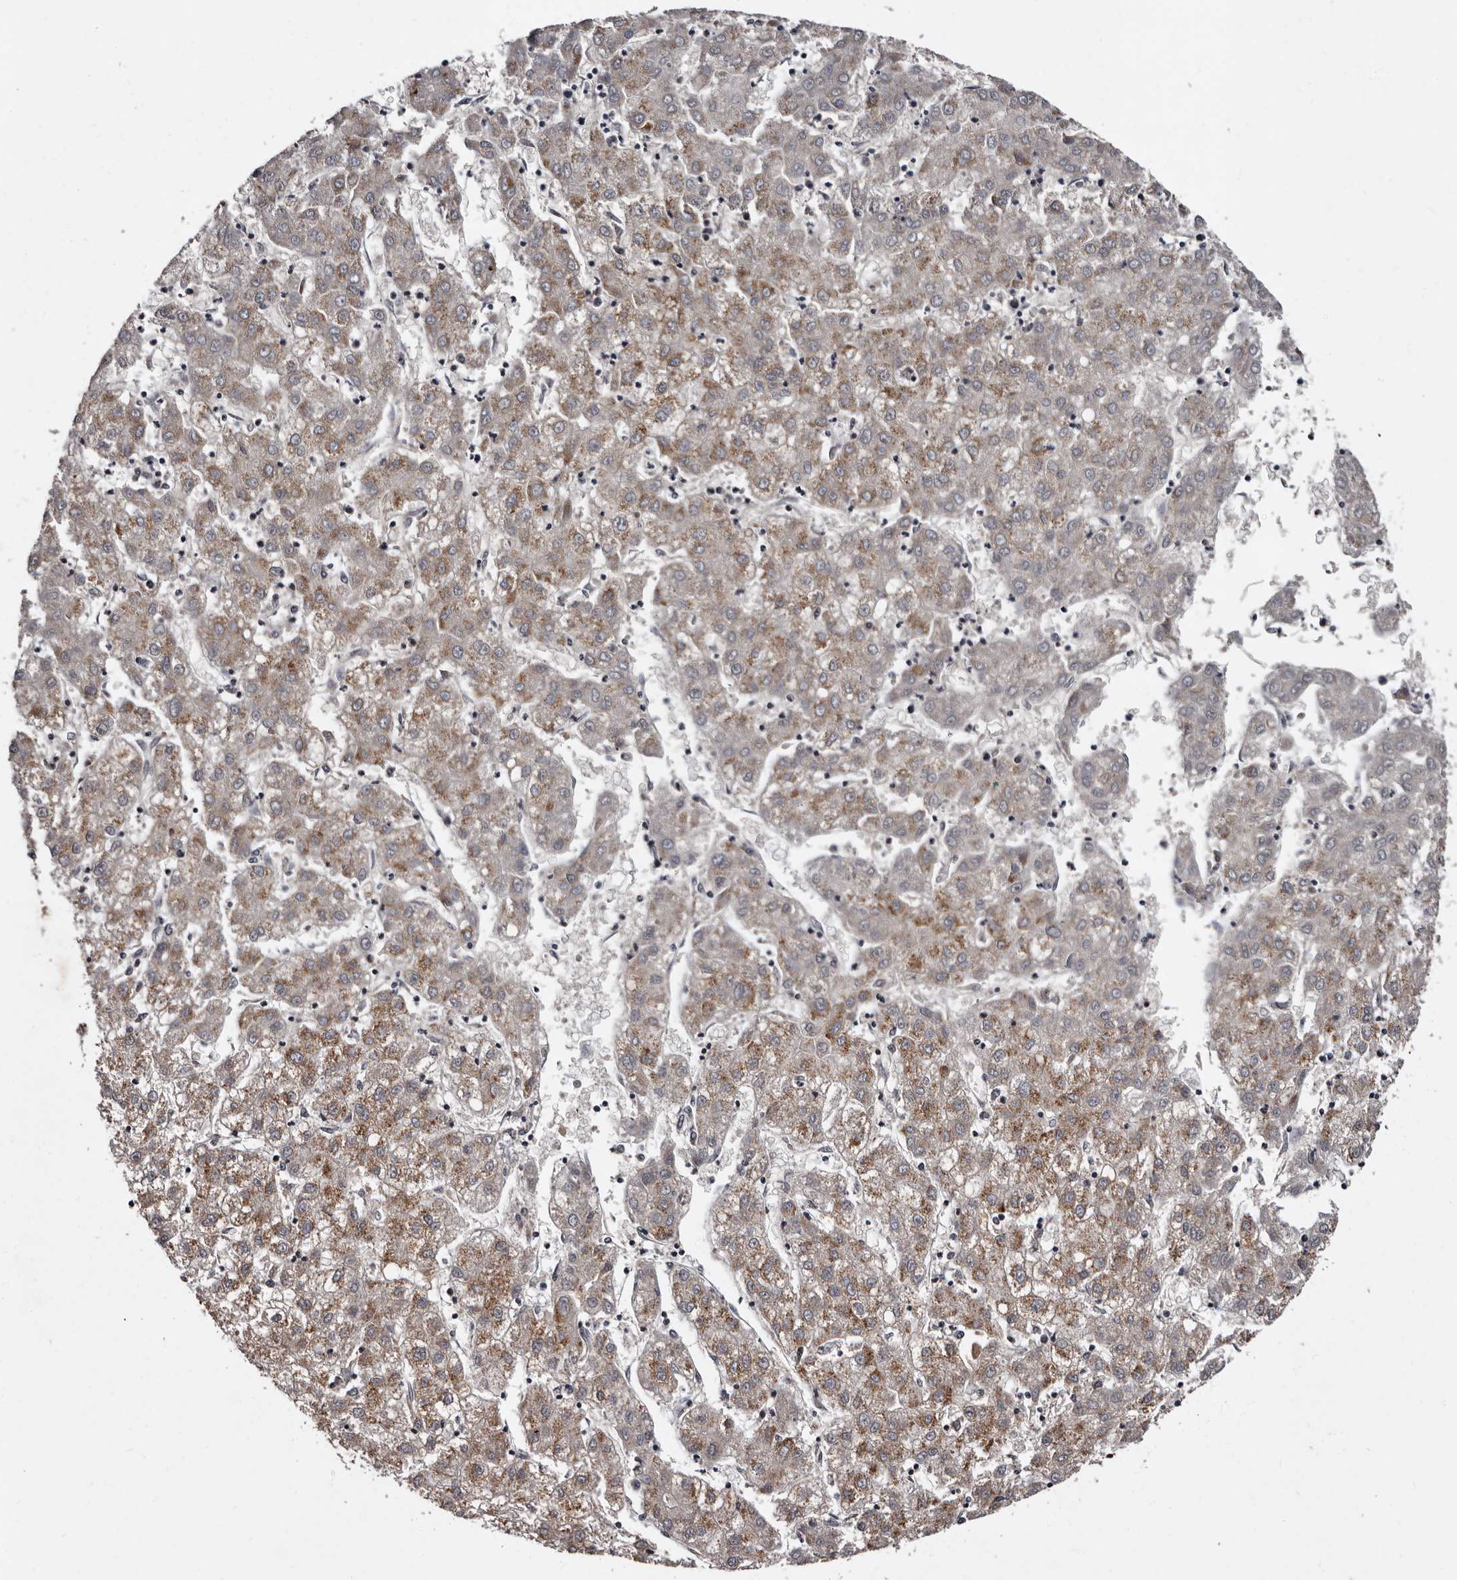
{"staining": {"intensity": "moderate", "quantity": "25%-75%", "location": "cytoplasmic/membranous"}, "tissue": "liver cancer", "cell_type": "Tumor cells", "image_type": "cancer", "snomed": [{"axis": "morphology", "description": "Carcinoma, Hepatocellular, NOS"}, {"axis": "topography", "description": "Liver"}], "caption": "Liver hepatocellular carcinoma stained with a protein marker shows moderate staining in tumor cells.", "gene": "TNKS", "patient": {"sex": "male", "age": 72}}